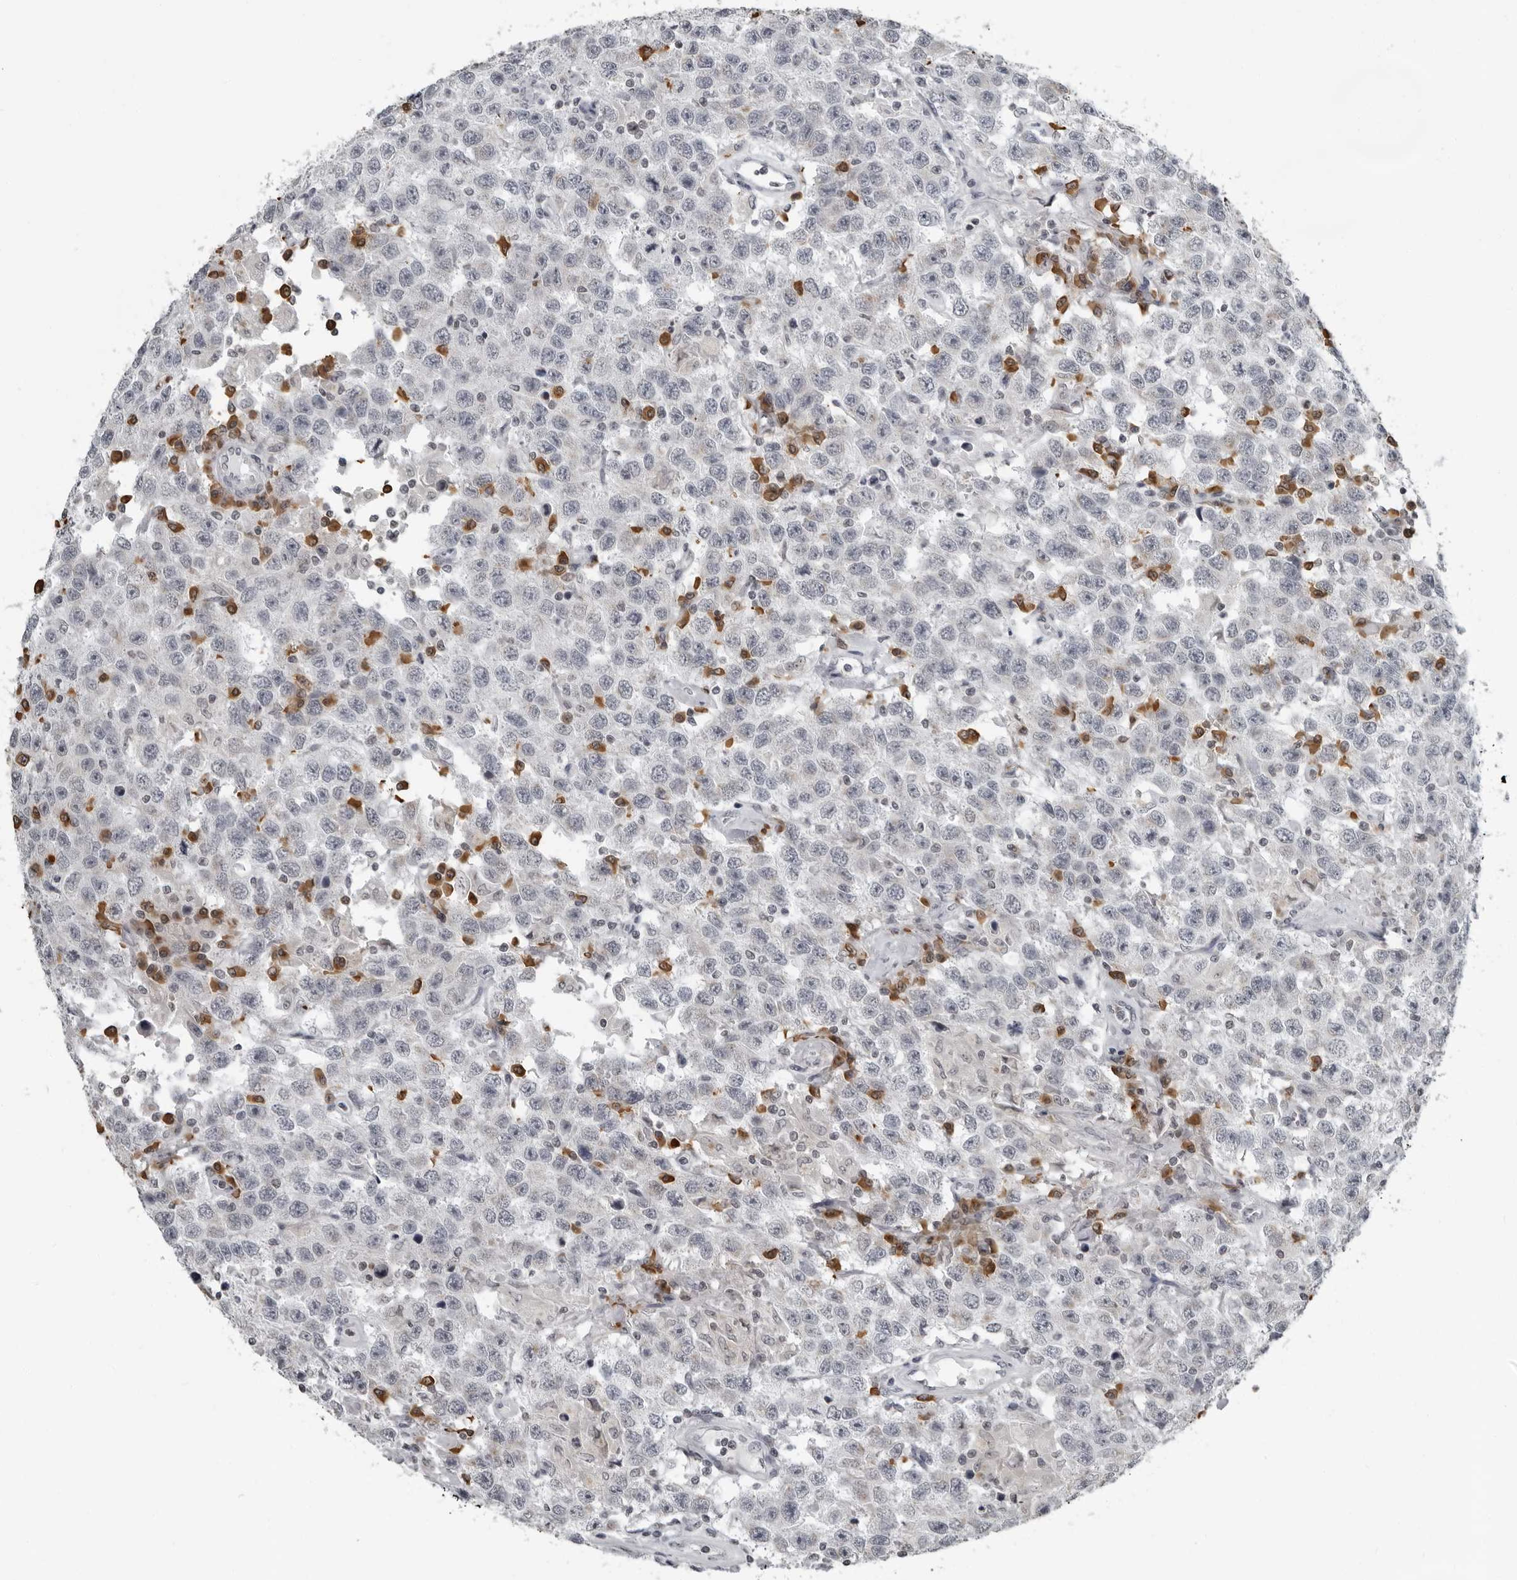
{"staining": {"intensity": "negative", "quantity": "none", "location": "none"}, "tissue": "testis cancer", "cell_type": "Tumor cells", "image_type": "cancer", "snomed": [{"axis": "morphology", "description": "Seminoma, NOS"}, {"axis": "topography", "description": "Testis"}], "caption": "The photomicrograph shows no staining of tumor cells in testis cancer (seminoma).", "gene": "RTCA", "patient": {"sex": "male", "age": 41}}